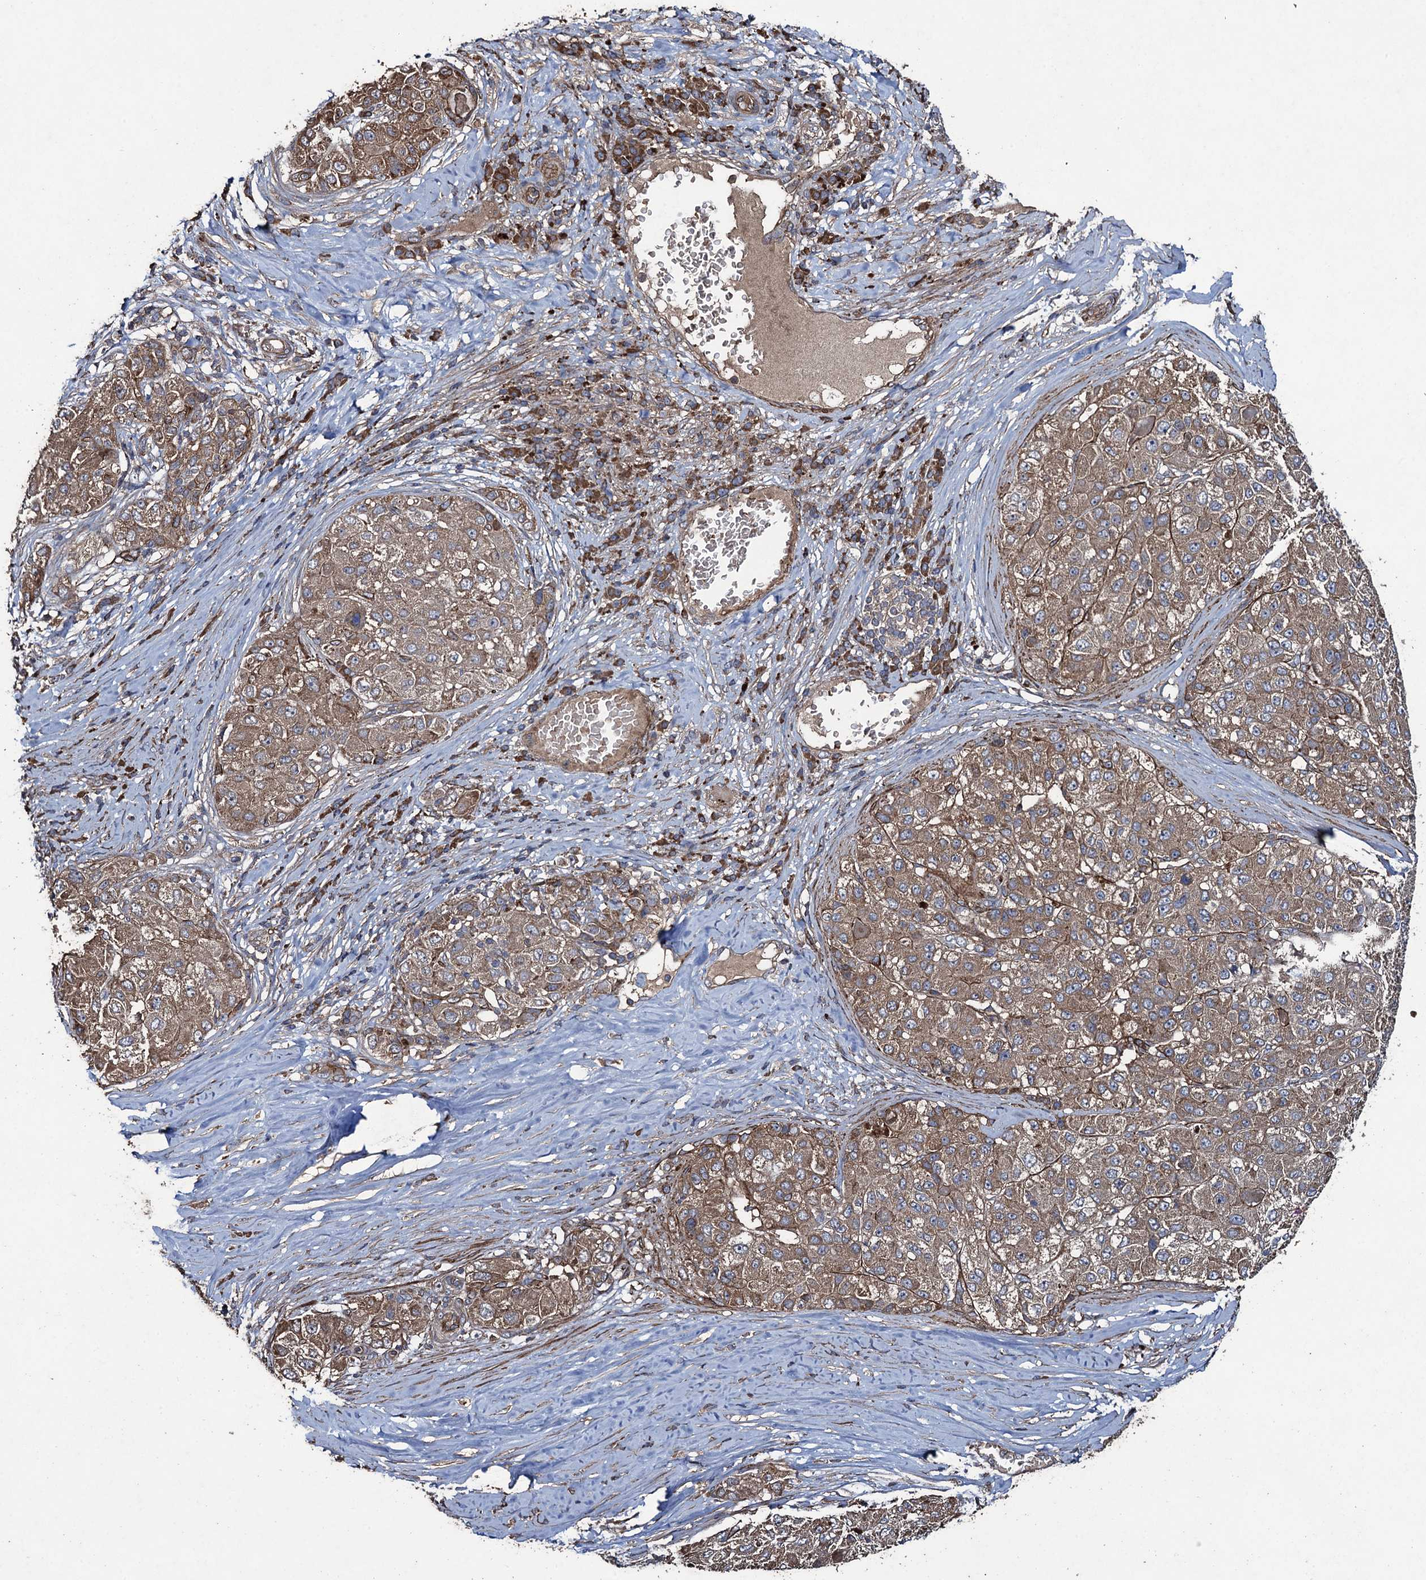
{"staining": {"intensity": "moderate", "quantity": ">75%", "location": "cytoplasmic/membranous"}, "tissue": "liver cancer", "cell_type": "Tumor cells", "image_type": "cancer", "snomed": [{"axis": "morphology", "description": "Carcinoma, Hepatocellular, NOS"}, {"axis": "topography", "description": "Liver"}], "caption": "The immunohistochemical stain labels moderate cytoplasmic/membranous expression in tumor cells of hepatocellular carcinoma (liver) tissue. (DAB IHC with brightfield microscopy, high magnification).", "gene": "TXNDC11", "patient": {"sex": "male", "age": 80}}